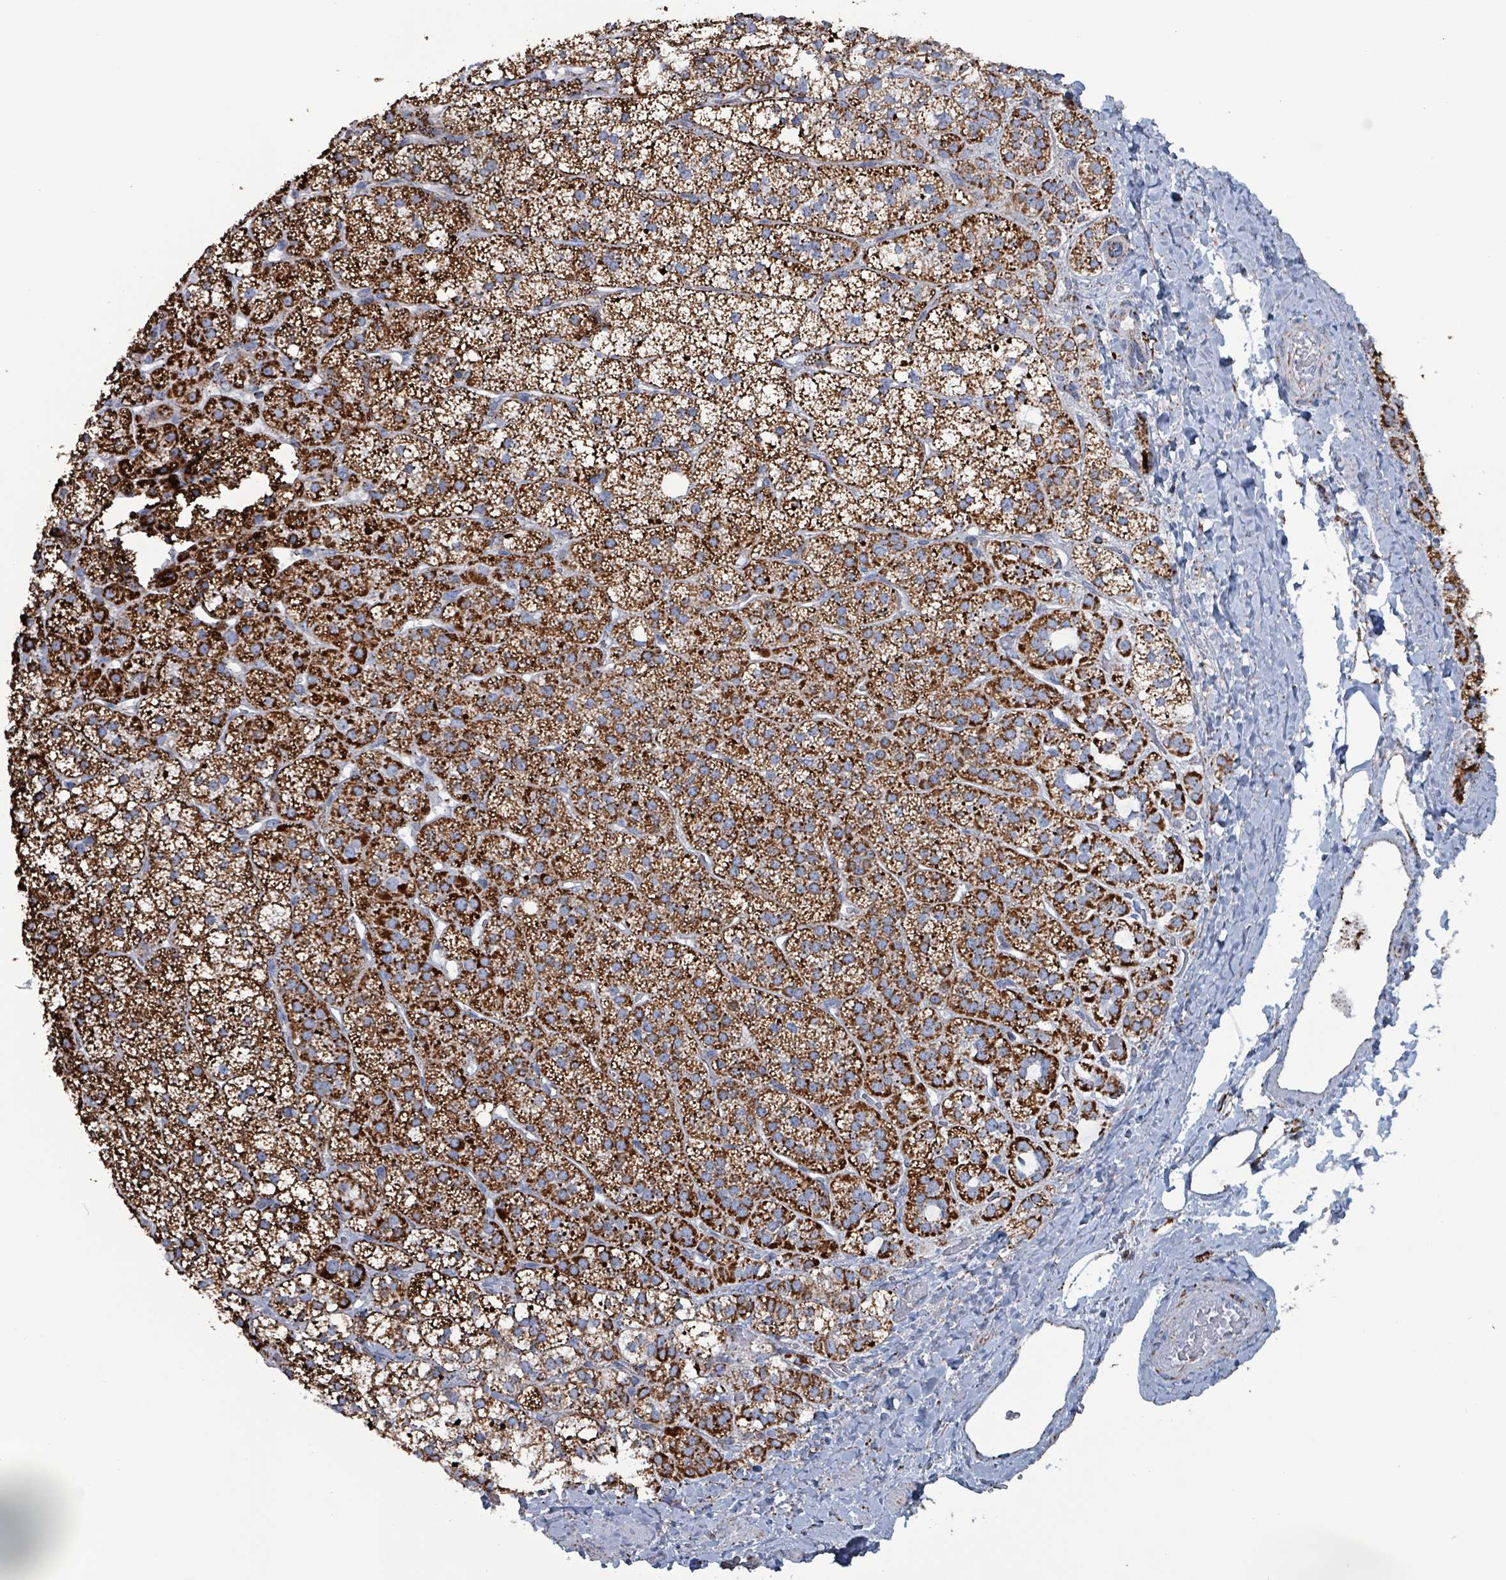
{"staining": {"intensity": "strong", "quantity": ">75%", "location": "cytoplasmic/membranous"}, "tissue": "adrenal gland", "cell_type": "Glandular cells", "image_type": "normal", "snomed": [{"axis": "morphology", "description": "Normal tissue, NOS"}, {"axis": "topography", "description": "Adrenal gland"}], "caption": "An immunohistochemistry image of unremarkable tissue is shown. Protein staining in brown labels strong cytoplasmic/membranous positivity in adrenal gland within glandular cells. The staining is performed using DAB (3,3'-diaminobenzidine) brown chromogen to label protein expression. The nuclei are counter-stained blue using hematoxylin.", "gene": "IDH3B", "patient": {"sex": "male", "age": 53}}